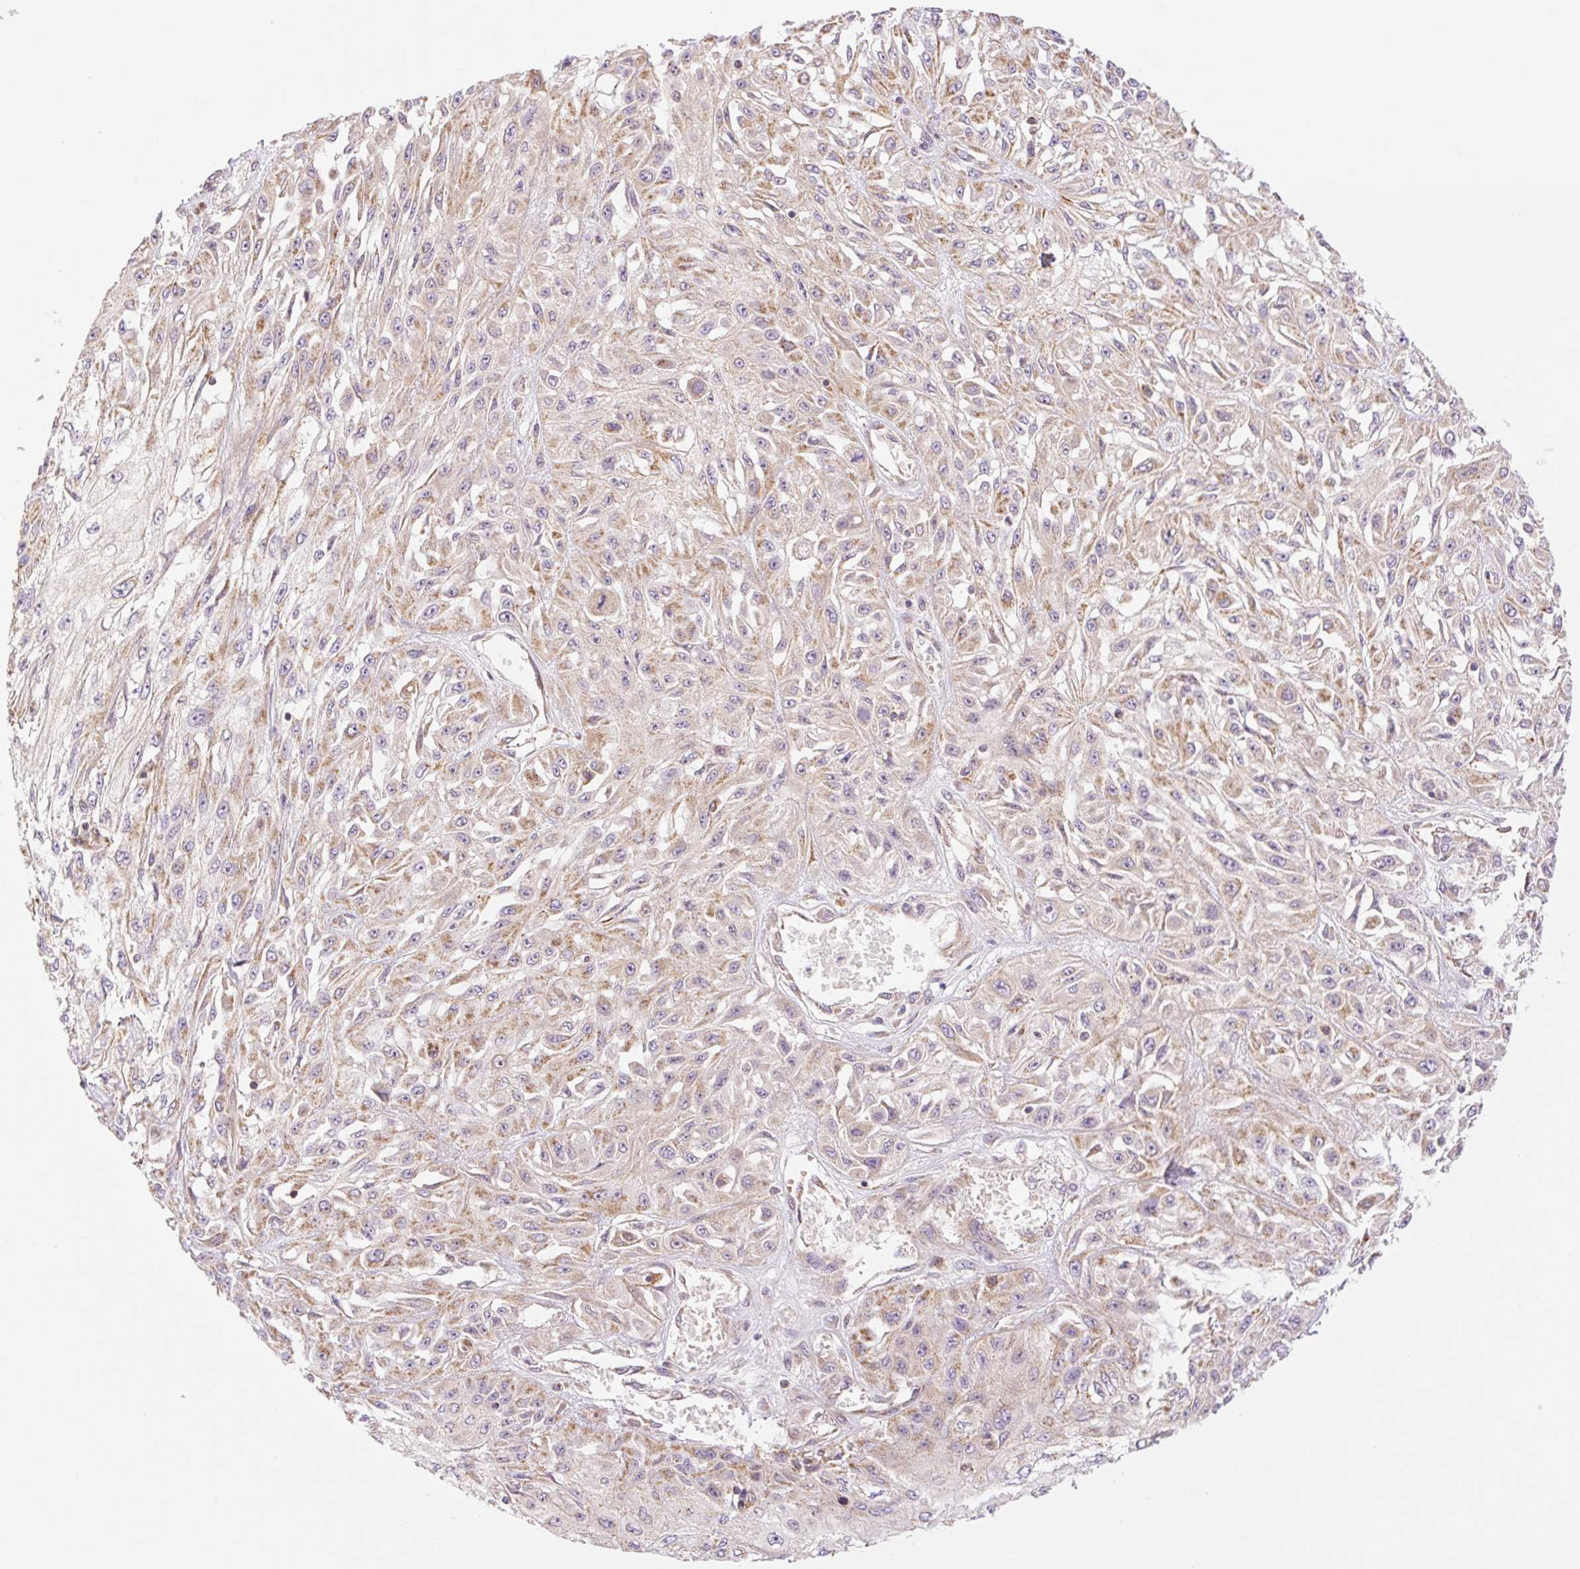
{"staining": {"intensity": "moderate", "quantity": "25%-75%", "location": "cytoplasmic/membranous"}, "tissue": "skin cancer", "cell_type": "Tumor cells", "image_type": "cancer", "snomed": [{"axis": "morphology", "description": "Squamous cell carcinoma, NOS"}, {"axis": "morphology", "description": "Squamous cell carcinoma, metastatic, NOS"}, {"axis": "topography", "description": "Skin"}, {"axis": "topography", "description": "Lymph node"}], "caption": "Protein expression analysis of human squamous cell carcinoma (skin) reveals moderate cytoplasmic/membranous positivity in approximately 25%-75% of tumor cells.", "gene": "GOSR2", "patient": {"sex": "male", "age": 75}}